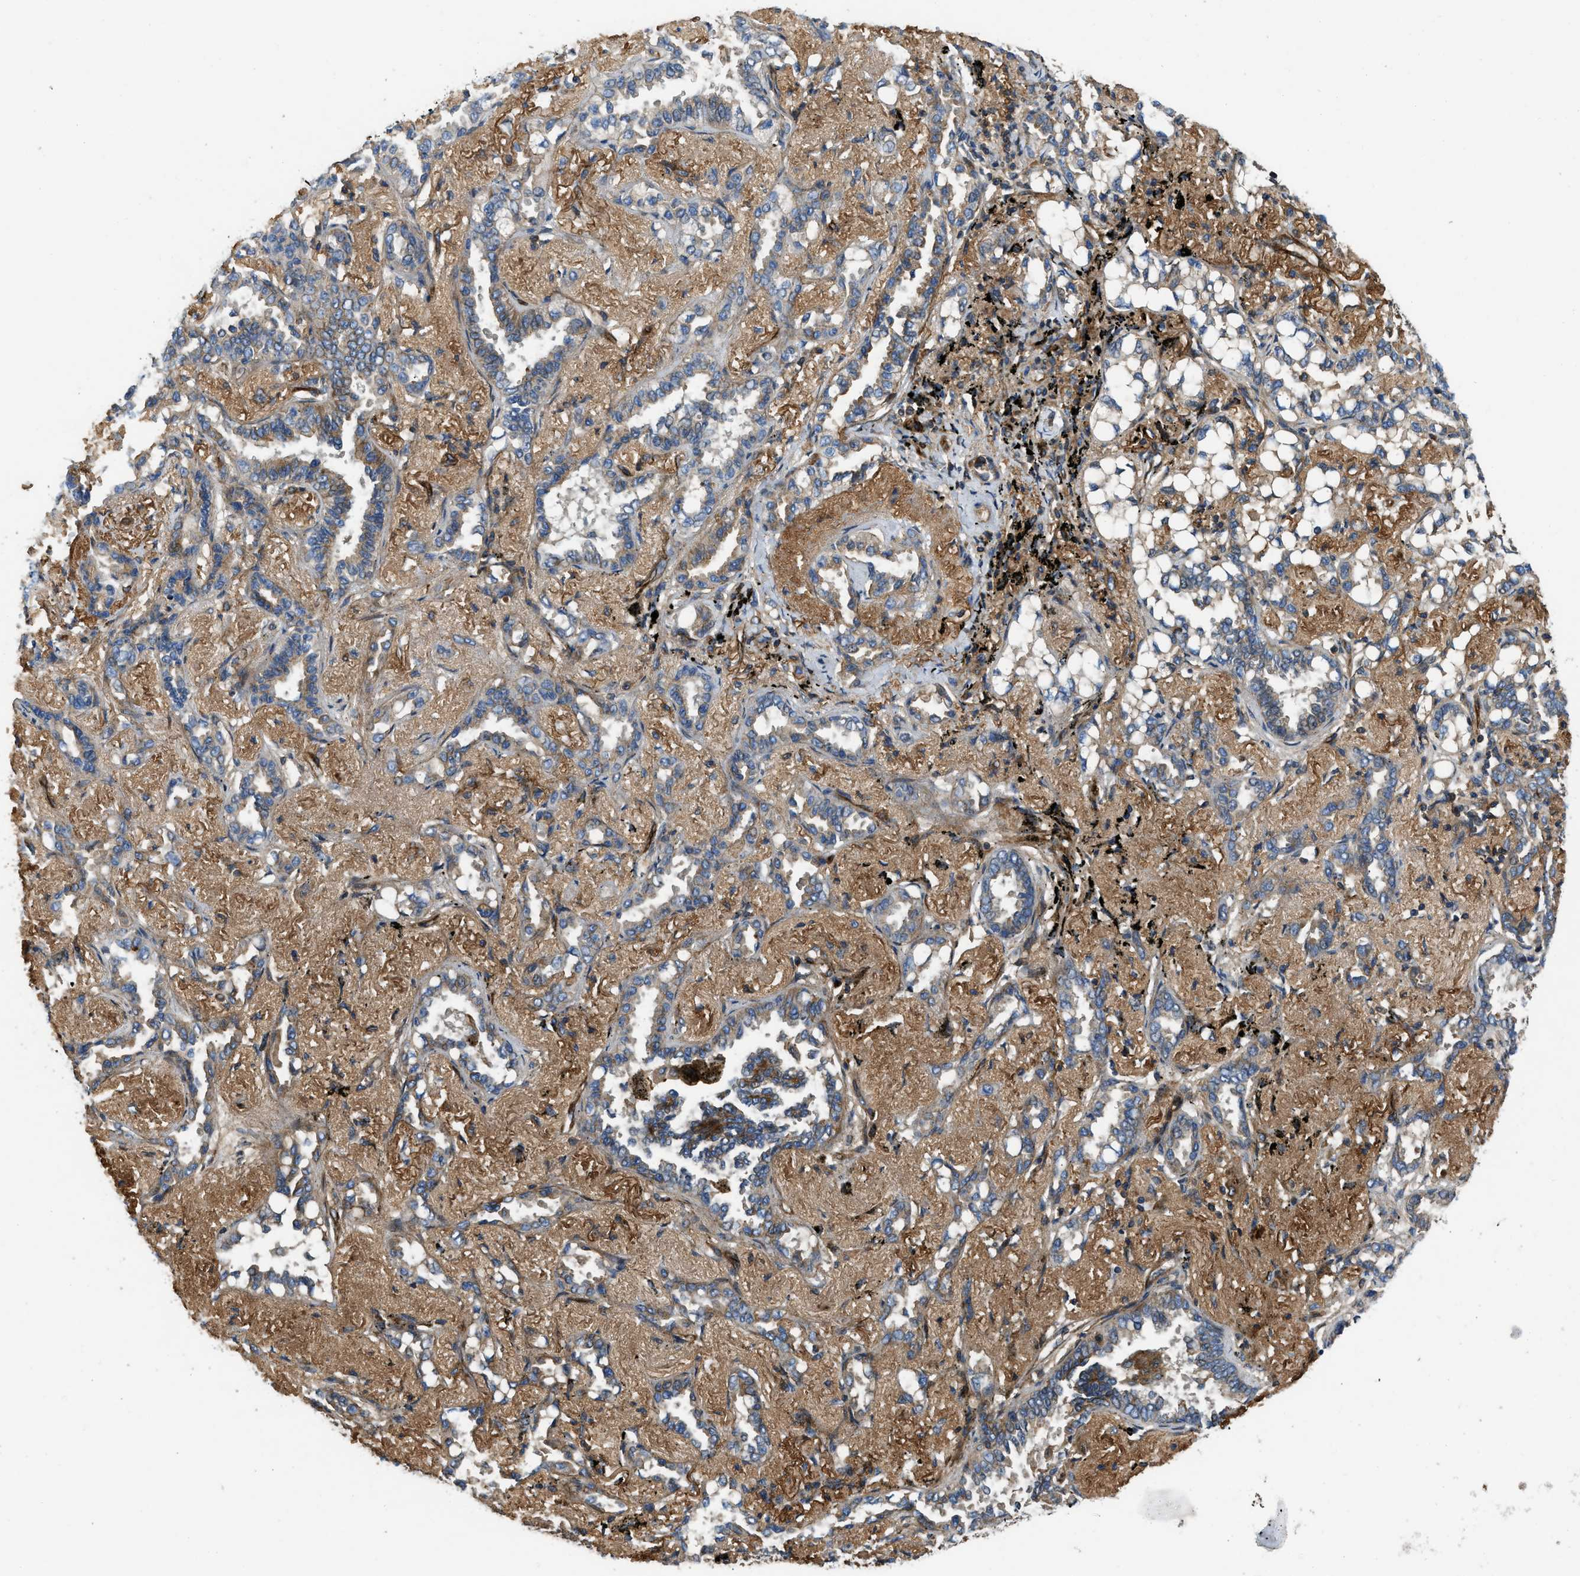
{"staining": {"intensity": "moderate", "quantity": ">75%", "location": "cytoplasmic/membranous"}, "tissue": "lung cancer", "cell_type": "Tumor cells", "image_type": "cancer", "snomed": [{"axis": "morphology", "description": "Adenocarcinoma, NOS"}, {"axis": "topography", "description": "Lung"}], "caption": "Brown immunohistochemical staining in lung adenocarcinoma displays moderate cytoplasmic/membranous positivity in about >75% of tumor cells. The staining was performed using DAB to visualize the protein expression in brown, while the nuclei were stained in blue with hematoxylin (Magnification: 20x).", "gene": "NYNRIN", "patient": {"sex": "male", "age": 59}}